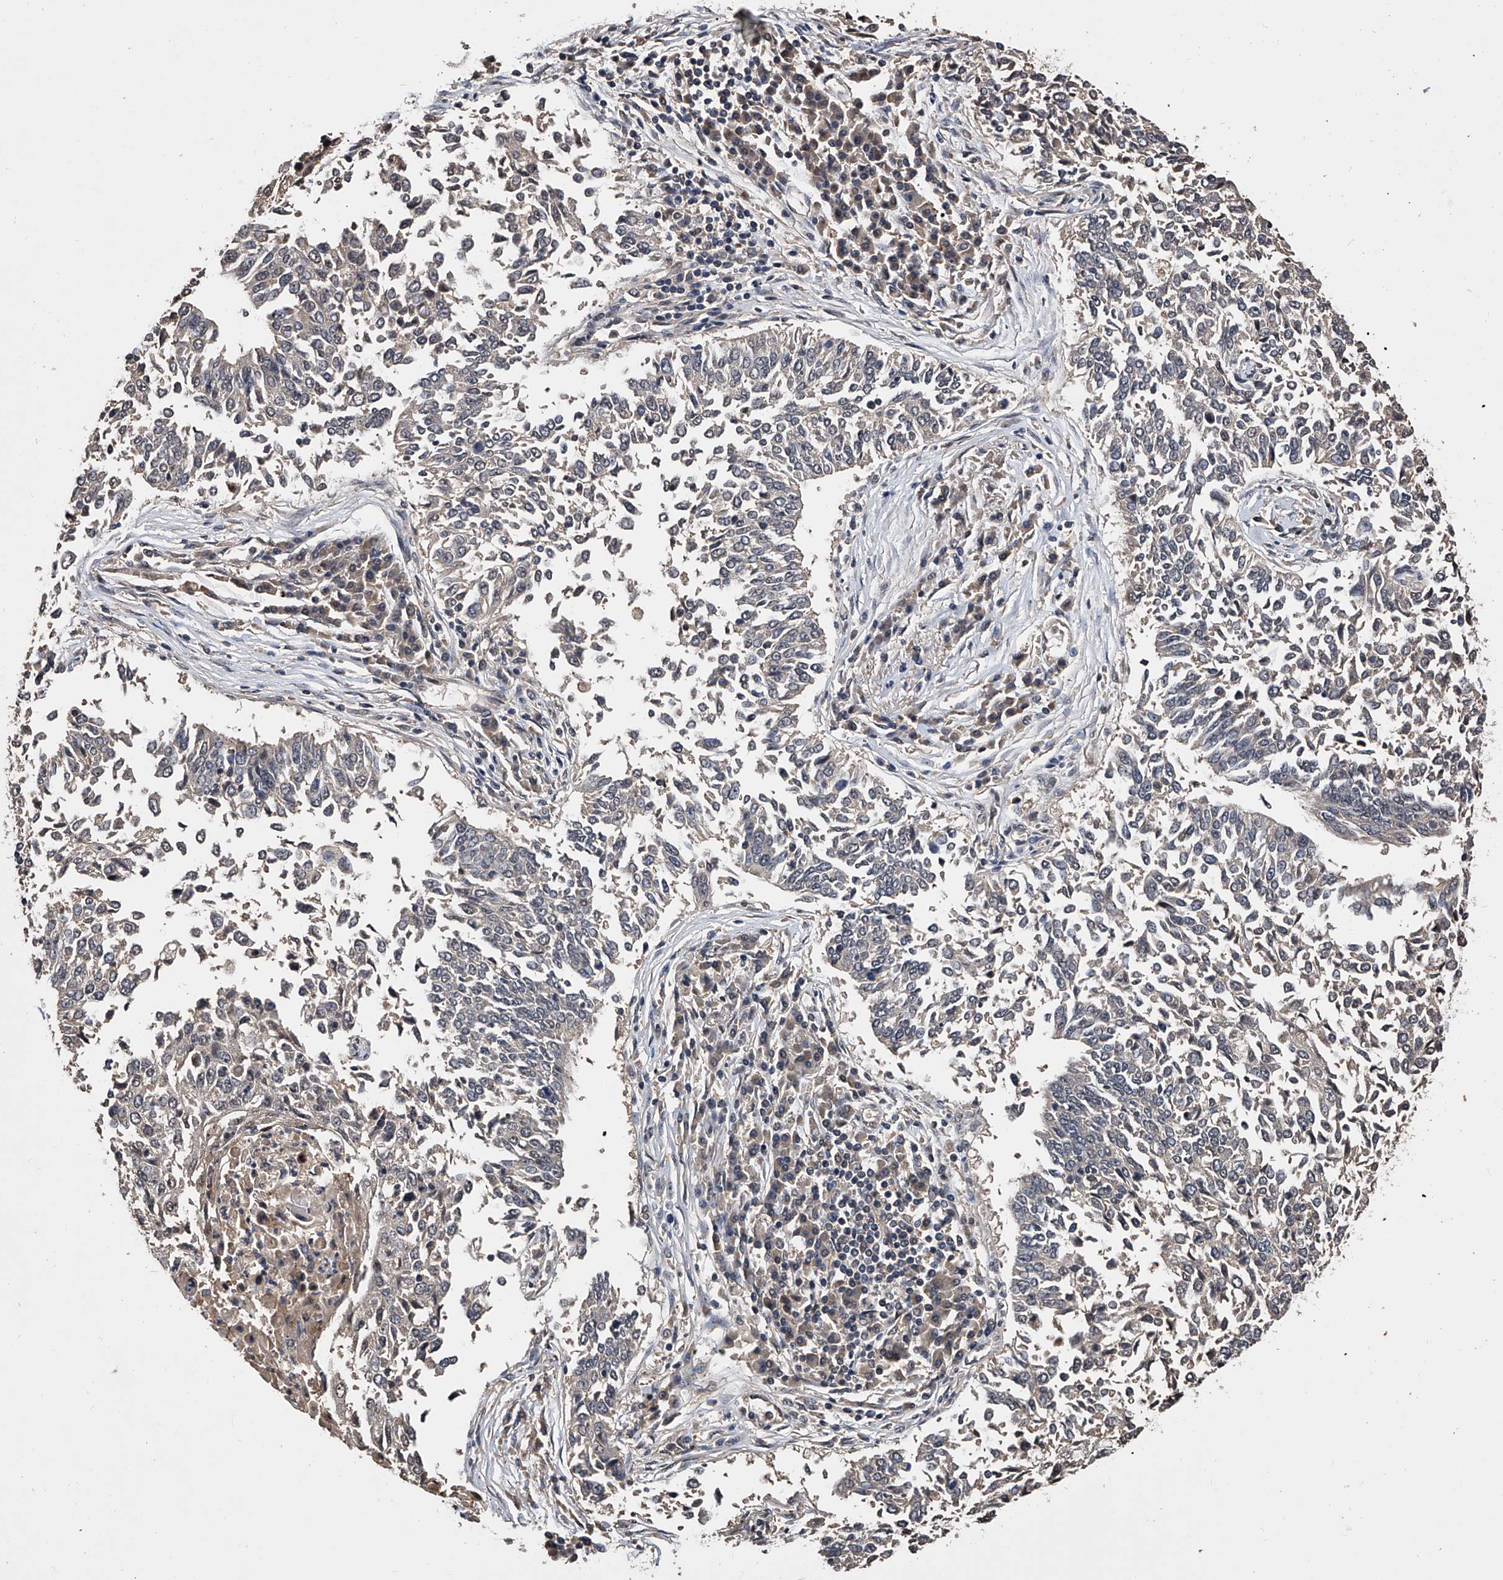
{"staining": {"intensity": "negative", "quantity": "none", "location": "none"}, "tissue": "lung cancer", "cell_type": "Tumor cells", "image_type": "cancer", "snomed": [{"axis": "morphology", "description": "Normal tissue, NOS"}, {"axis": "morphology", "description": "Squamous cell carcinoma, NOS"}, {"axis": "topography", "description": "Cartilage tissue"}, {"axis": "topography", "description": "Bronchus"}, {"axis": "topography", "description": "Lung"}, {"axis": "topography", "description": "Peripheral nerve tissue"}], "caption": "A photomicrograph of human squamous cell carcinoma (lung) is negative for staining in tumor cells.", "gene": "EFCAB7", "patient": {"sex": "female", "age": 49}}